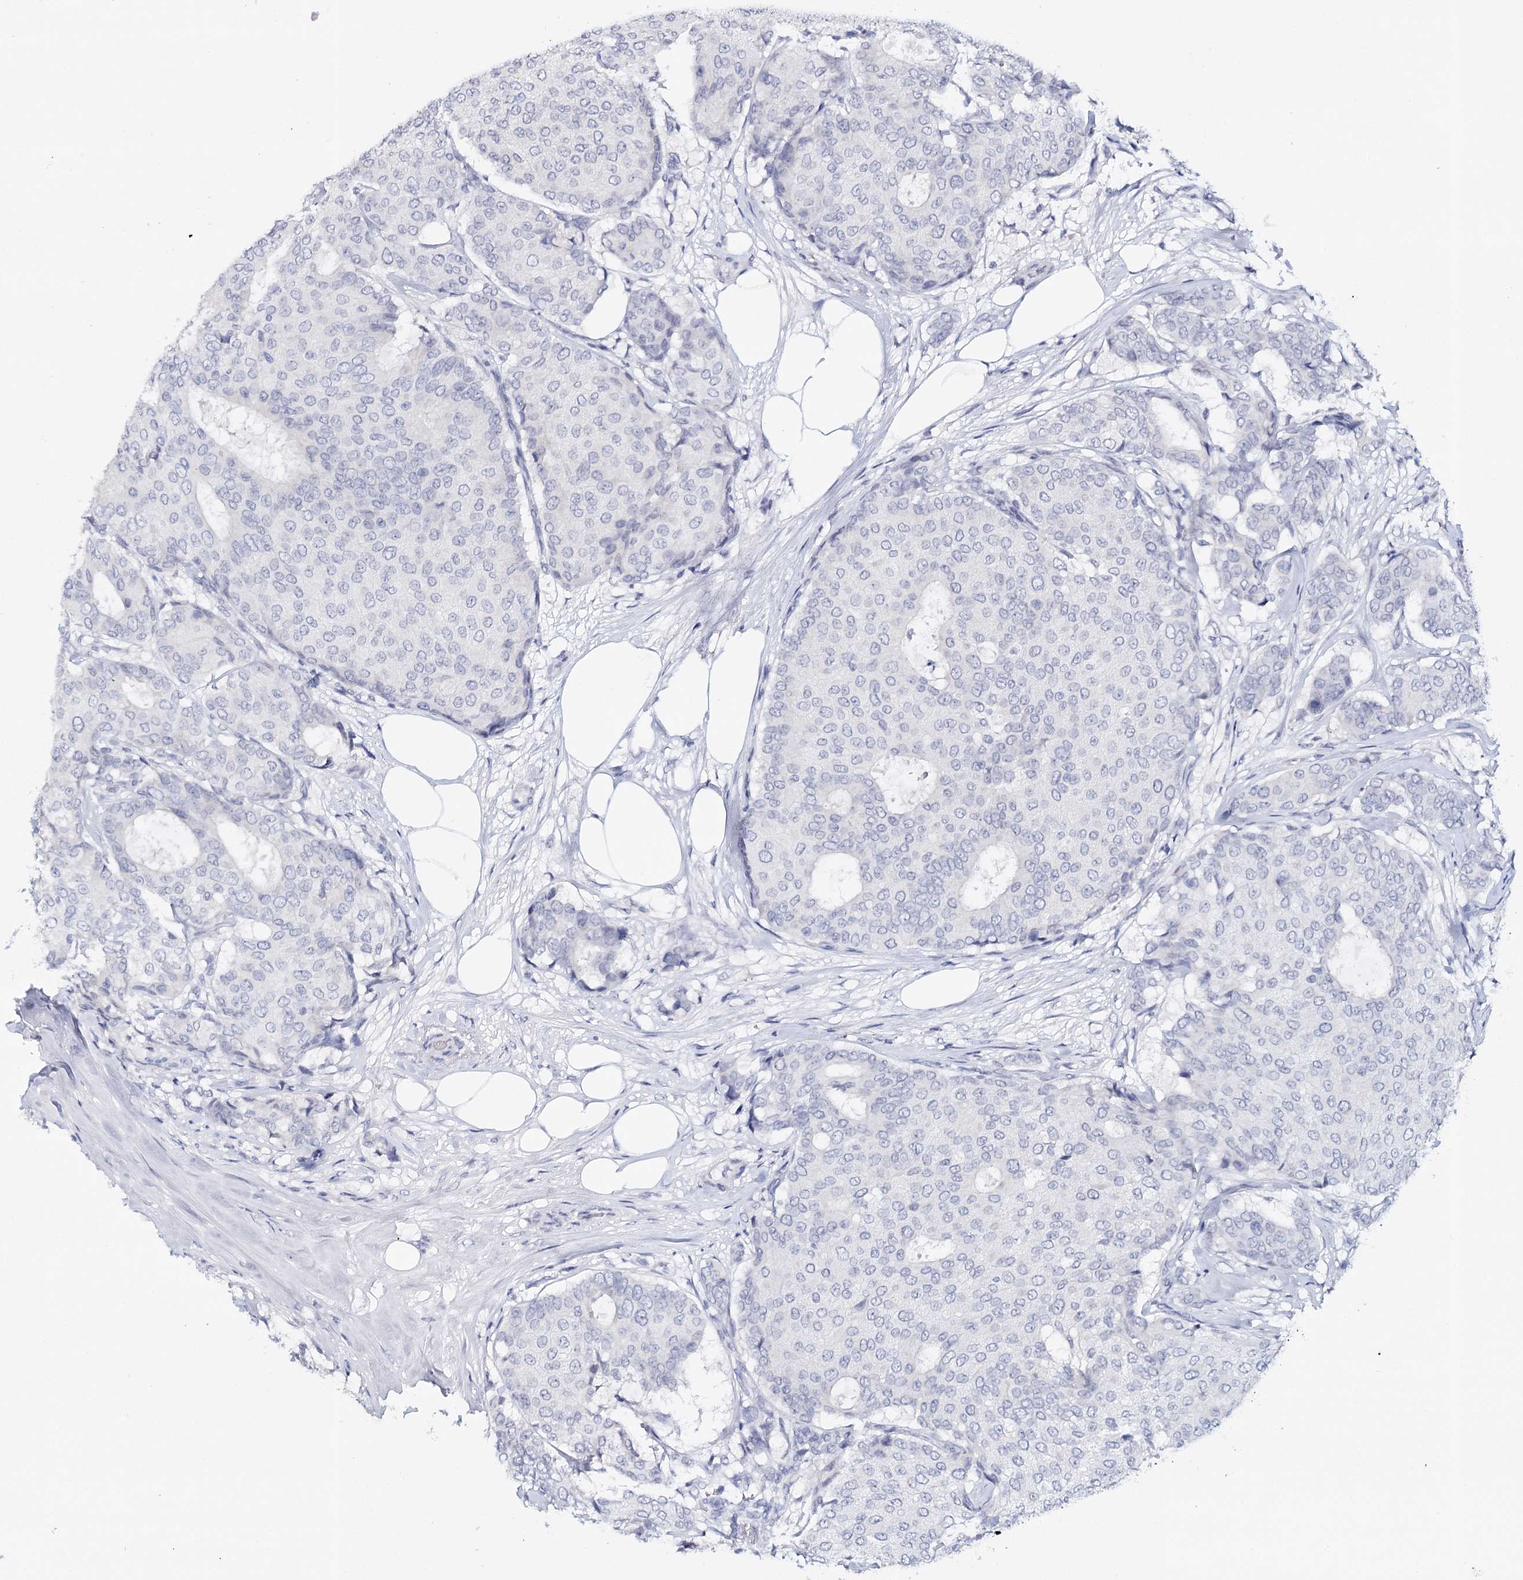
{"staining": {"intensity": "negative", "quantity": "none", "location": "none"}, "tissue": "breast cancer", "cell_type": "Tumor cells", "image_type": "cancer", "snomed": [{"axis": "morphology", "description": "Duct carcinoma"}, {"axis": "topography", "description": "Breast"}], "caption": "Immunohistochemical staining of invasive ductal carcinoma (breast) reveals no significant expression in tumor cells.", "gene": "HSPA4L", "patient": {"sex": "female", "age": 75}}